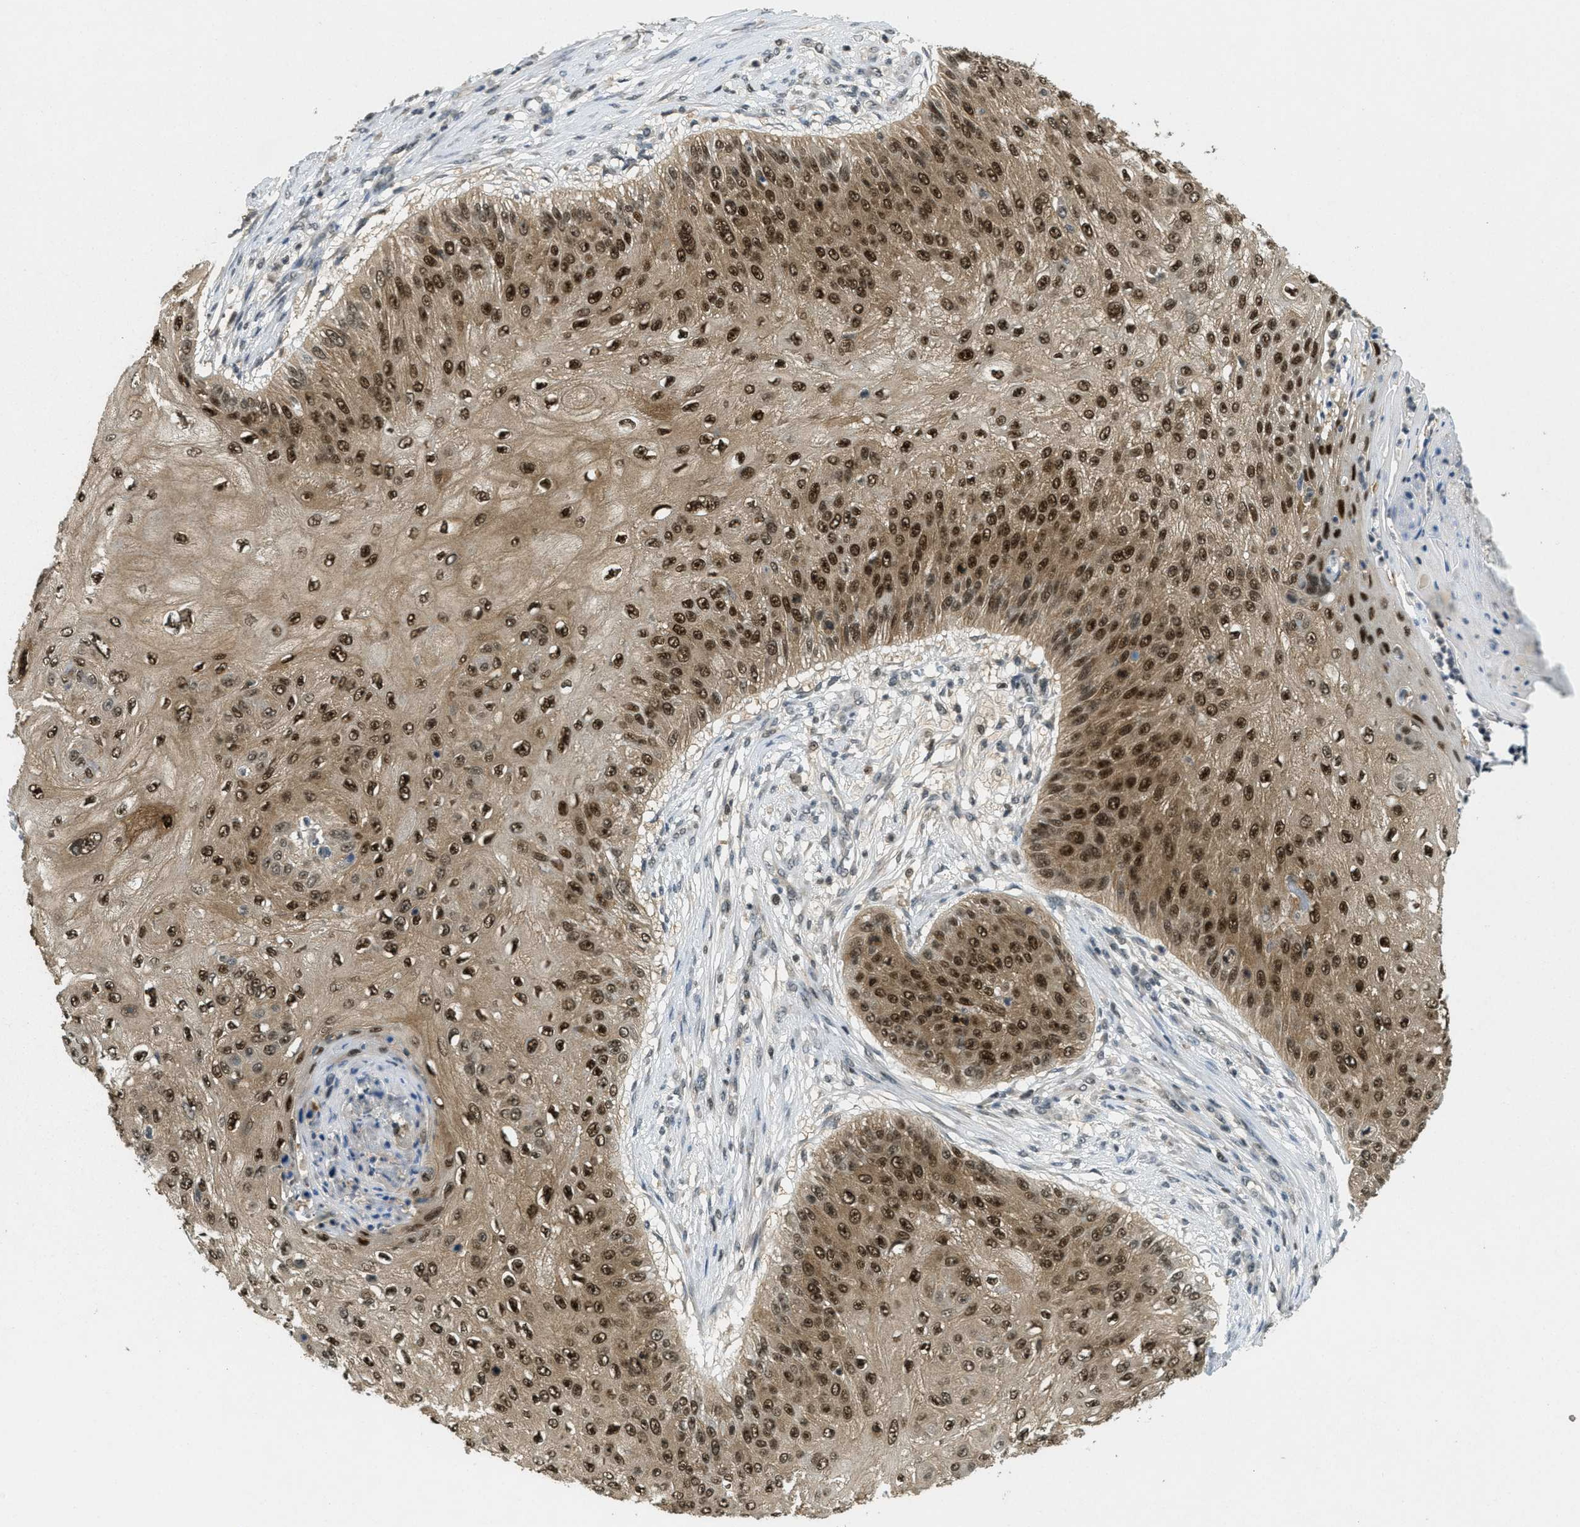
{"staining": {"intensity": "strong", "quantity": ">75%", "location": "cytoplasmic/membranous,nuclear"}, "tissue": "skin cancer", "cell_type": "Tumor cells", "image_type": "cancer", "snomed": [{"axis": "morphology", "description": "Squamous cell carcinoma, NOS"}, {"axis": "topography", "description": "Skin"}], "caption": "Tumor cells demonstrate high levels of strong cytoplasmic/membranous and nuclear staining in about >75% of cells in human skin cancer. (Stains: DAB in brown, nuclei in blue, Microscopy: brightfield microscopy at high magnification).", "gene": "DNAJB1", "patient": {"sex": "female", "age": 80}}